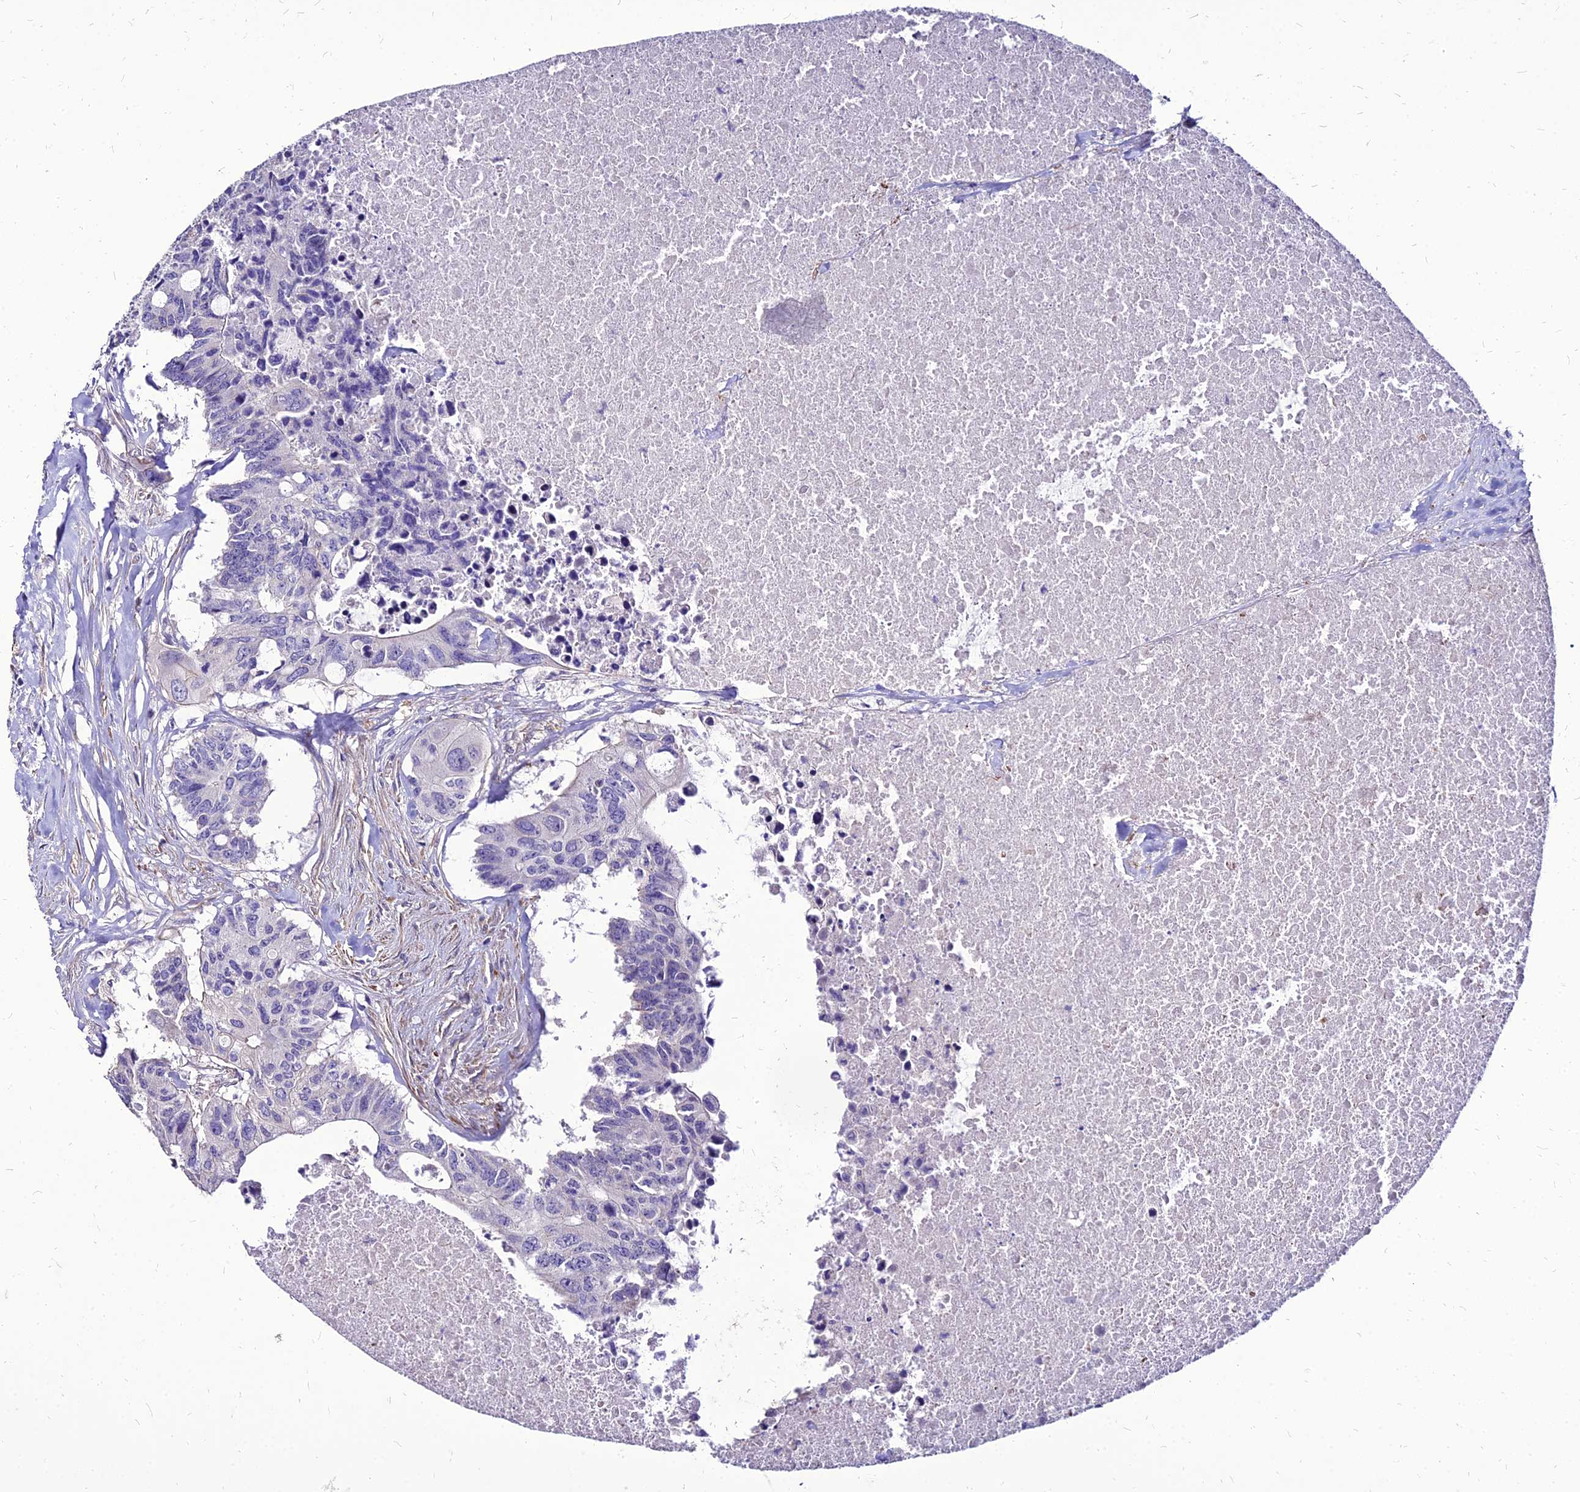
{"staining": {"intensity": "negative", "quantity": "none", "location": "none"}, "tissue": "colorectal cancer", "cell_type": "Tumor cells", "image_type": "cancer", "snomed": [{"axis": "morphology", "description": "Adenocarcinoma, NOS"}, {"axis": "topography", "description": "Colon"}], "caption": "Immunohistochemistry photomicrograph of neoplastic tissue: colorectal cancer (adenocarcinoma) stained with DAB shows no significant protein expression in tumor cells.", "gene": "YEATS2", "patient": {"sex": "male", "age": 71}}